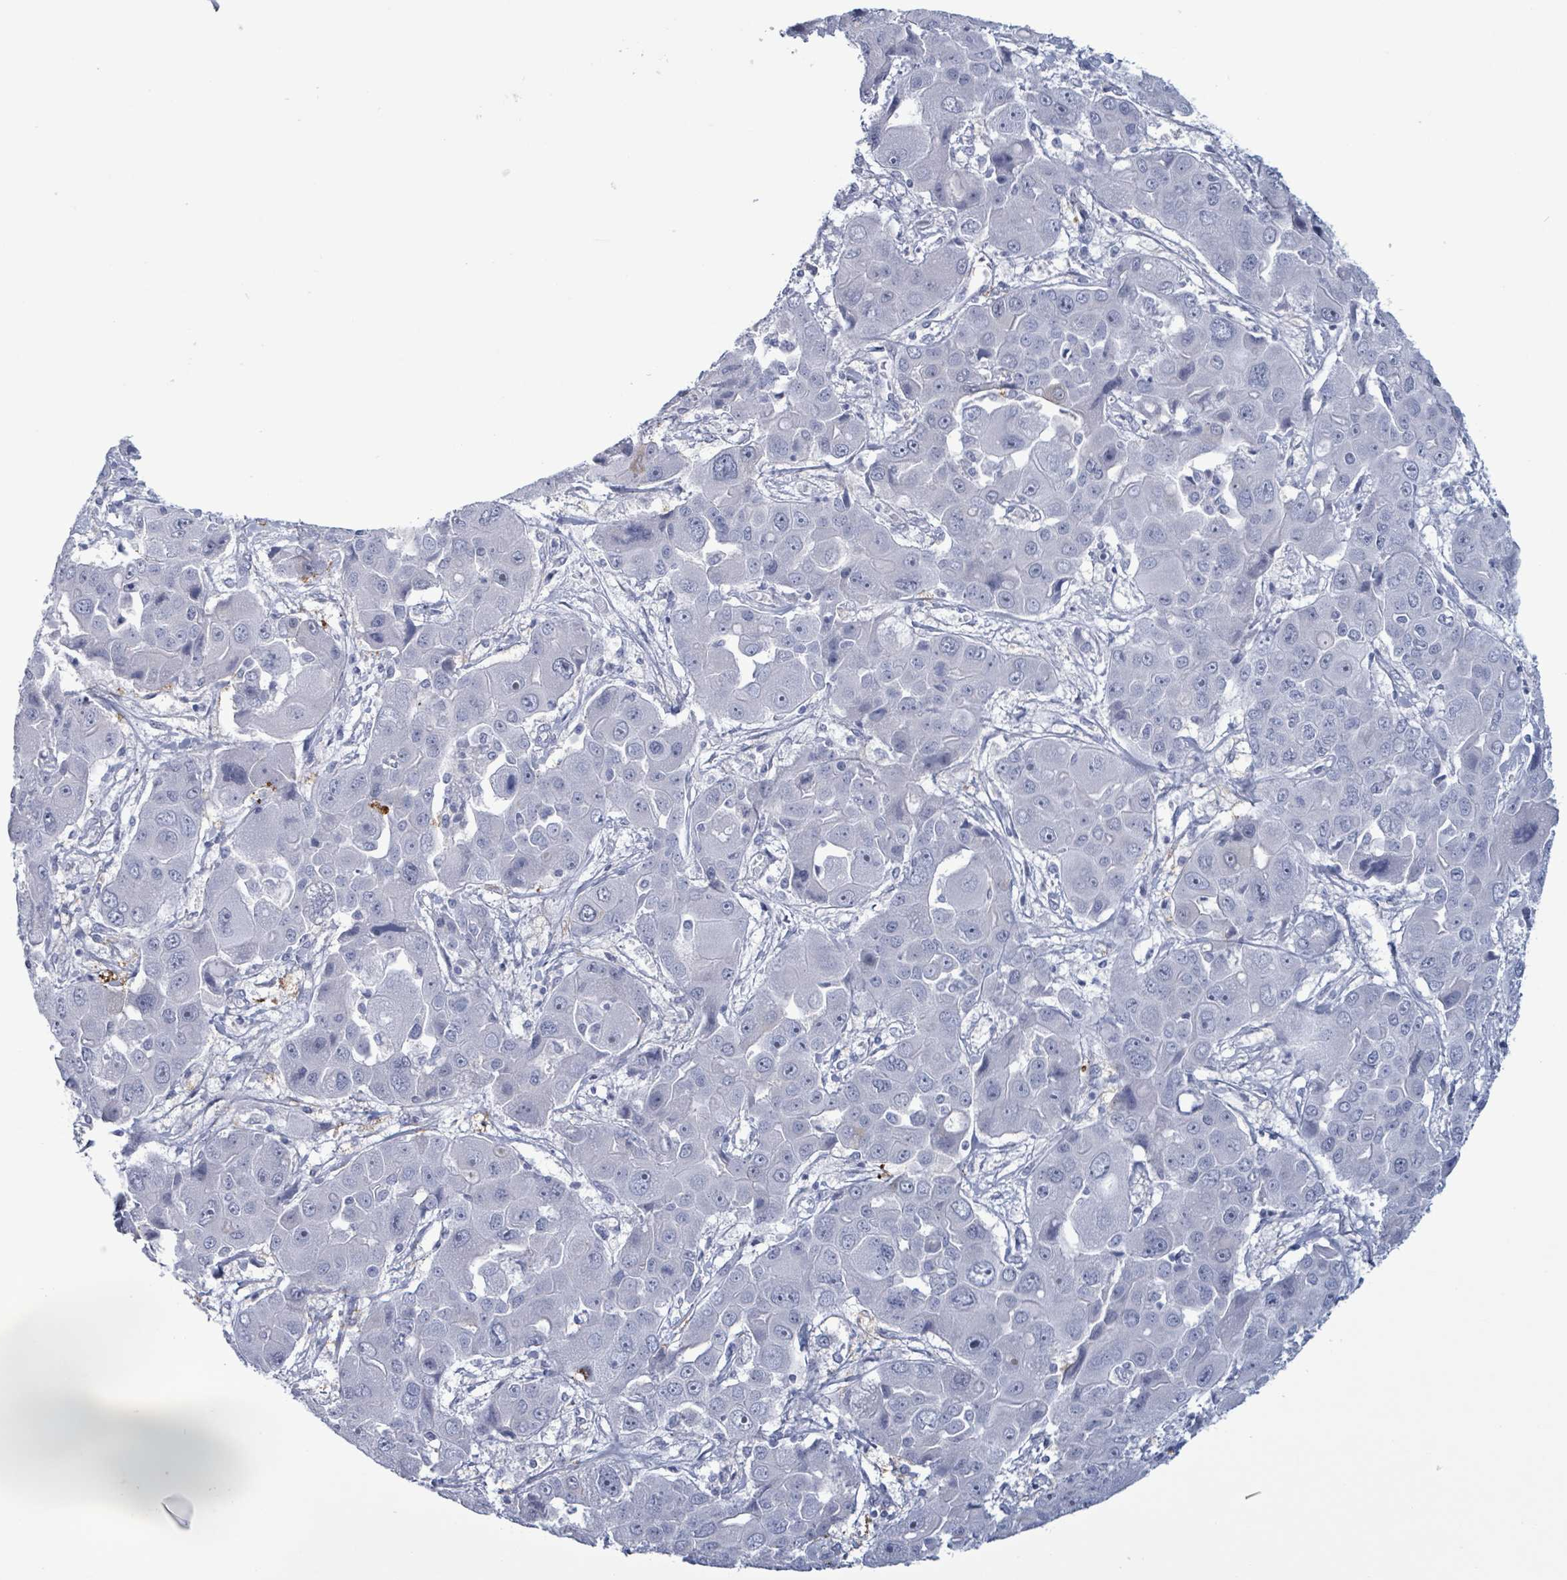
{"staining": {"intensity": "negative", "quantity": "none", "location": "none"}, "tissue": "liver cancer", "cell_type": "Tumor cells", "image_type": "cancer", "snomed": [{"axis": "morphology", "description": "Cholangiocarcinoma"}, {"axis": "topography", "description": "Liver"}], "caption": "The histopathology image demonstrates no staining of tumor cells in liver cancer (cholangiocarcinoma). The staining is performed using DAB brown chromogen with nuclei counter-stained in using hematoxylin.", "gene": "ZNF771", "patient": {"sex": "male", "age": 67}}